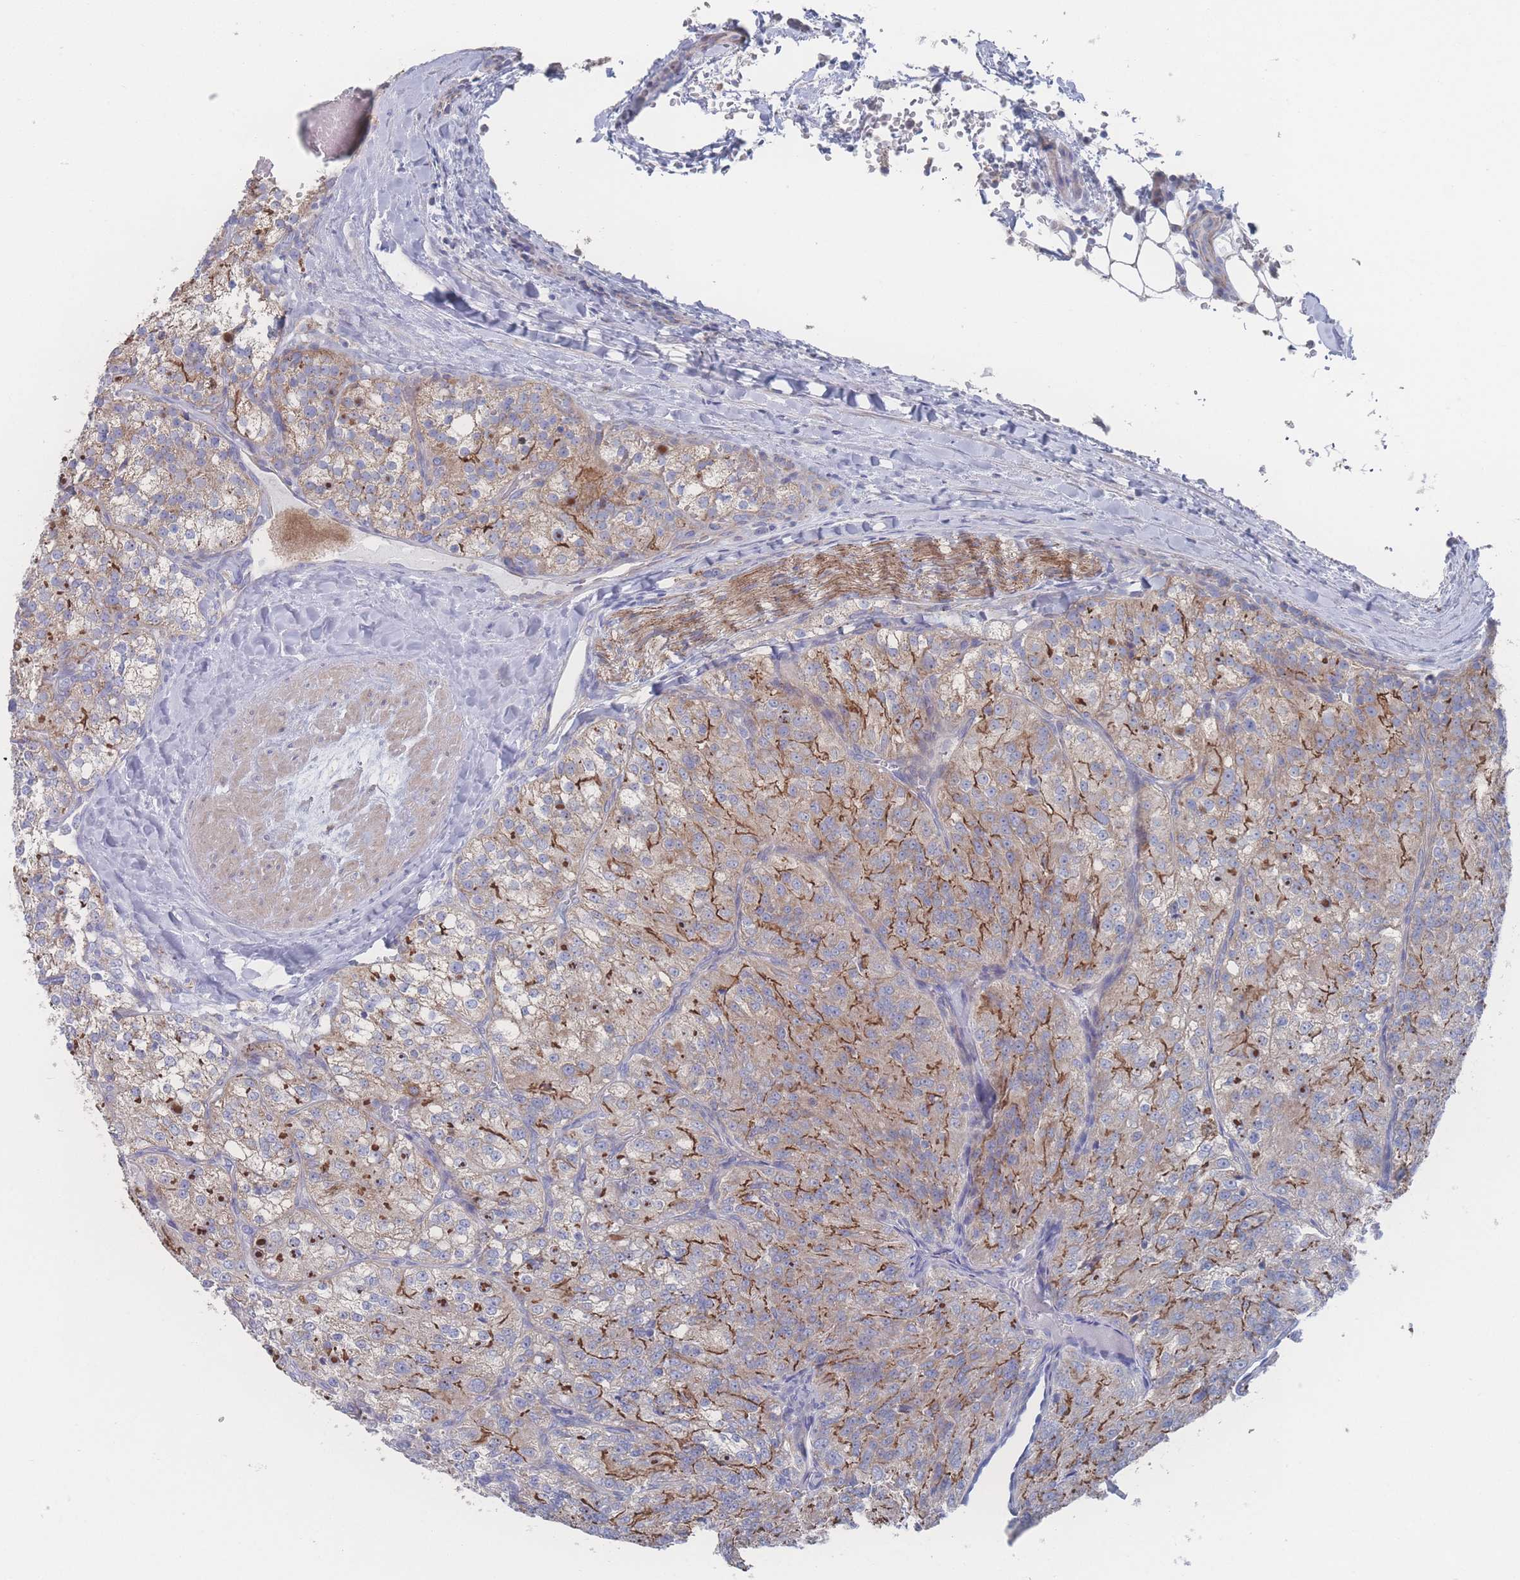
{"staining": {"intensity": "strong", "quantity": "25%-75%", "location": "cytoplasmic/membranous"}, "tissue": "renal cancer", "cell_type": "Tumor cells", "image_type": "cancer", "snomed": [{"axis": "morphology", "description": "Adenocarcinoma, NOS"}, {"axis": "topography", "description": "Kidney"}], "caption": "Tumor cells reveal strong cytoplasmic/membranous staining in about 25%-75% of cells in renal adenocarcinoma.", "gene": "SNPH", "patient": {"sex": "female", "age": 63}}